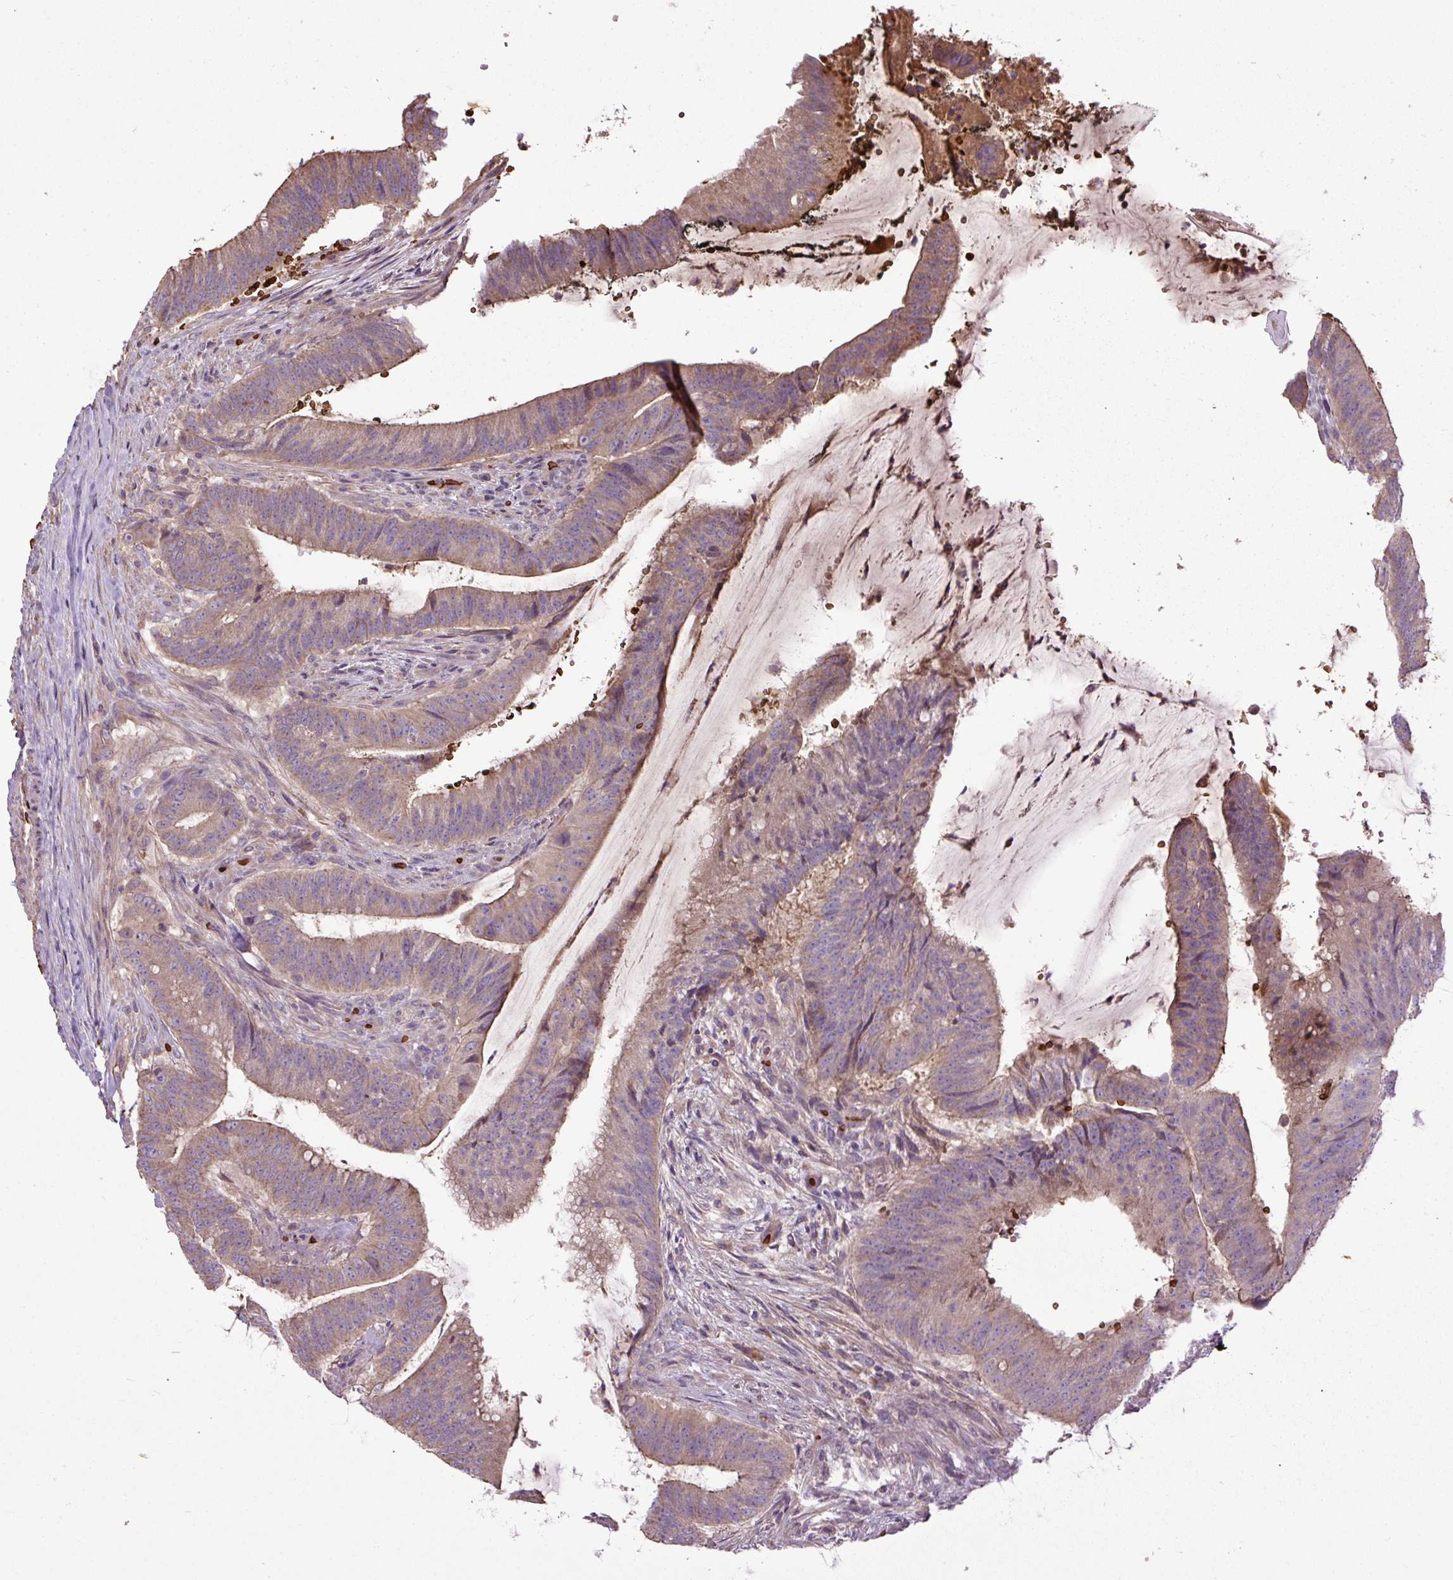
{"staining": {"intensity": "weak", "quantity": "25%-75%", "location": "cytoplasmic/membranous"}, "tissue": "colorectal cancer", "cell_type": "Tumor cells", "image_type": "cancer", "snomed": [{"axis": "morphology", "description": "Adenocarcinoma, NOS"}, {"axis": "topography", "description": "Colon"}], "caption": "DAB (3,3'-diaminobenzidine) immunohistochemical staining of colorectal adenocarcinoma exhibits weak cytoplasmic/membranous protein expression in approximately 25%-75% of tumor cells. (Brightfield microscopy of DAB IHC at high magnification).", "gene": "CXCL13", "patient": {"sex": "female", "age": 43}}